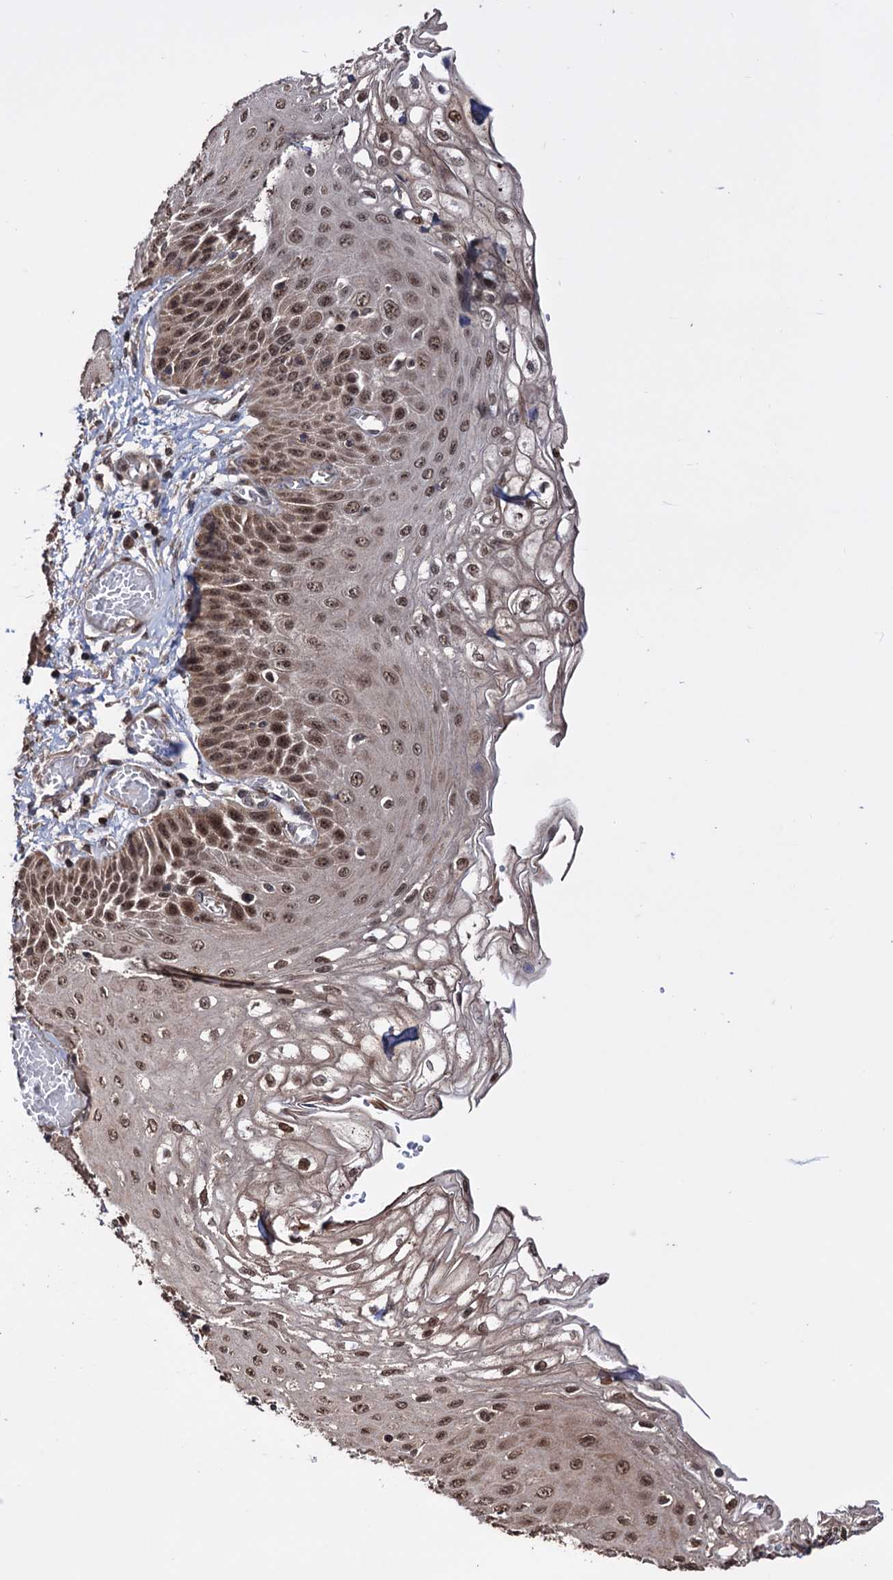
{"staining": {"intensity": "moderate", "quantity": ">75%", "location": "cytoplasmic/membranous,nuclear"}, "tissue": "esophagus", "cell_type": "Squamous epithelial cells", "image_type": "normal", "snomed": [{"axis": "morphology", "description": "Normal tissue, NOS"}, {"axis": "topography", "description": "Esophagus"}], "caption": "Approximately >75% of squamous epithelial cells in normal esophagus demonstrate moderate cytoplasmic/membranous,nuclear protein positivity as visualized by brown immunohistochemical staining.", "gene": "KLF5", "patient": {"sex": "male", "age": 81}}